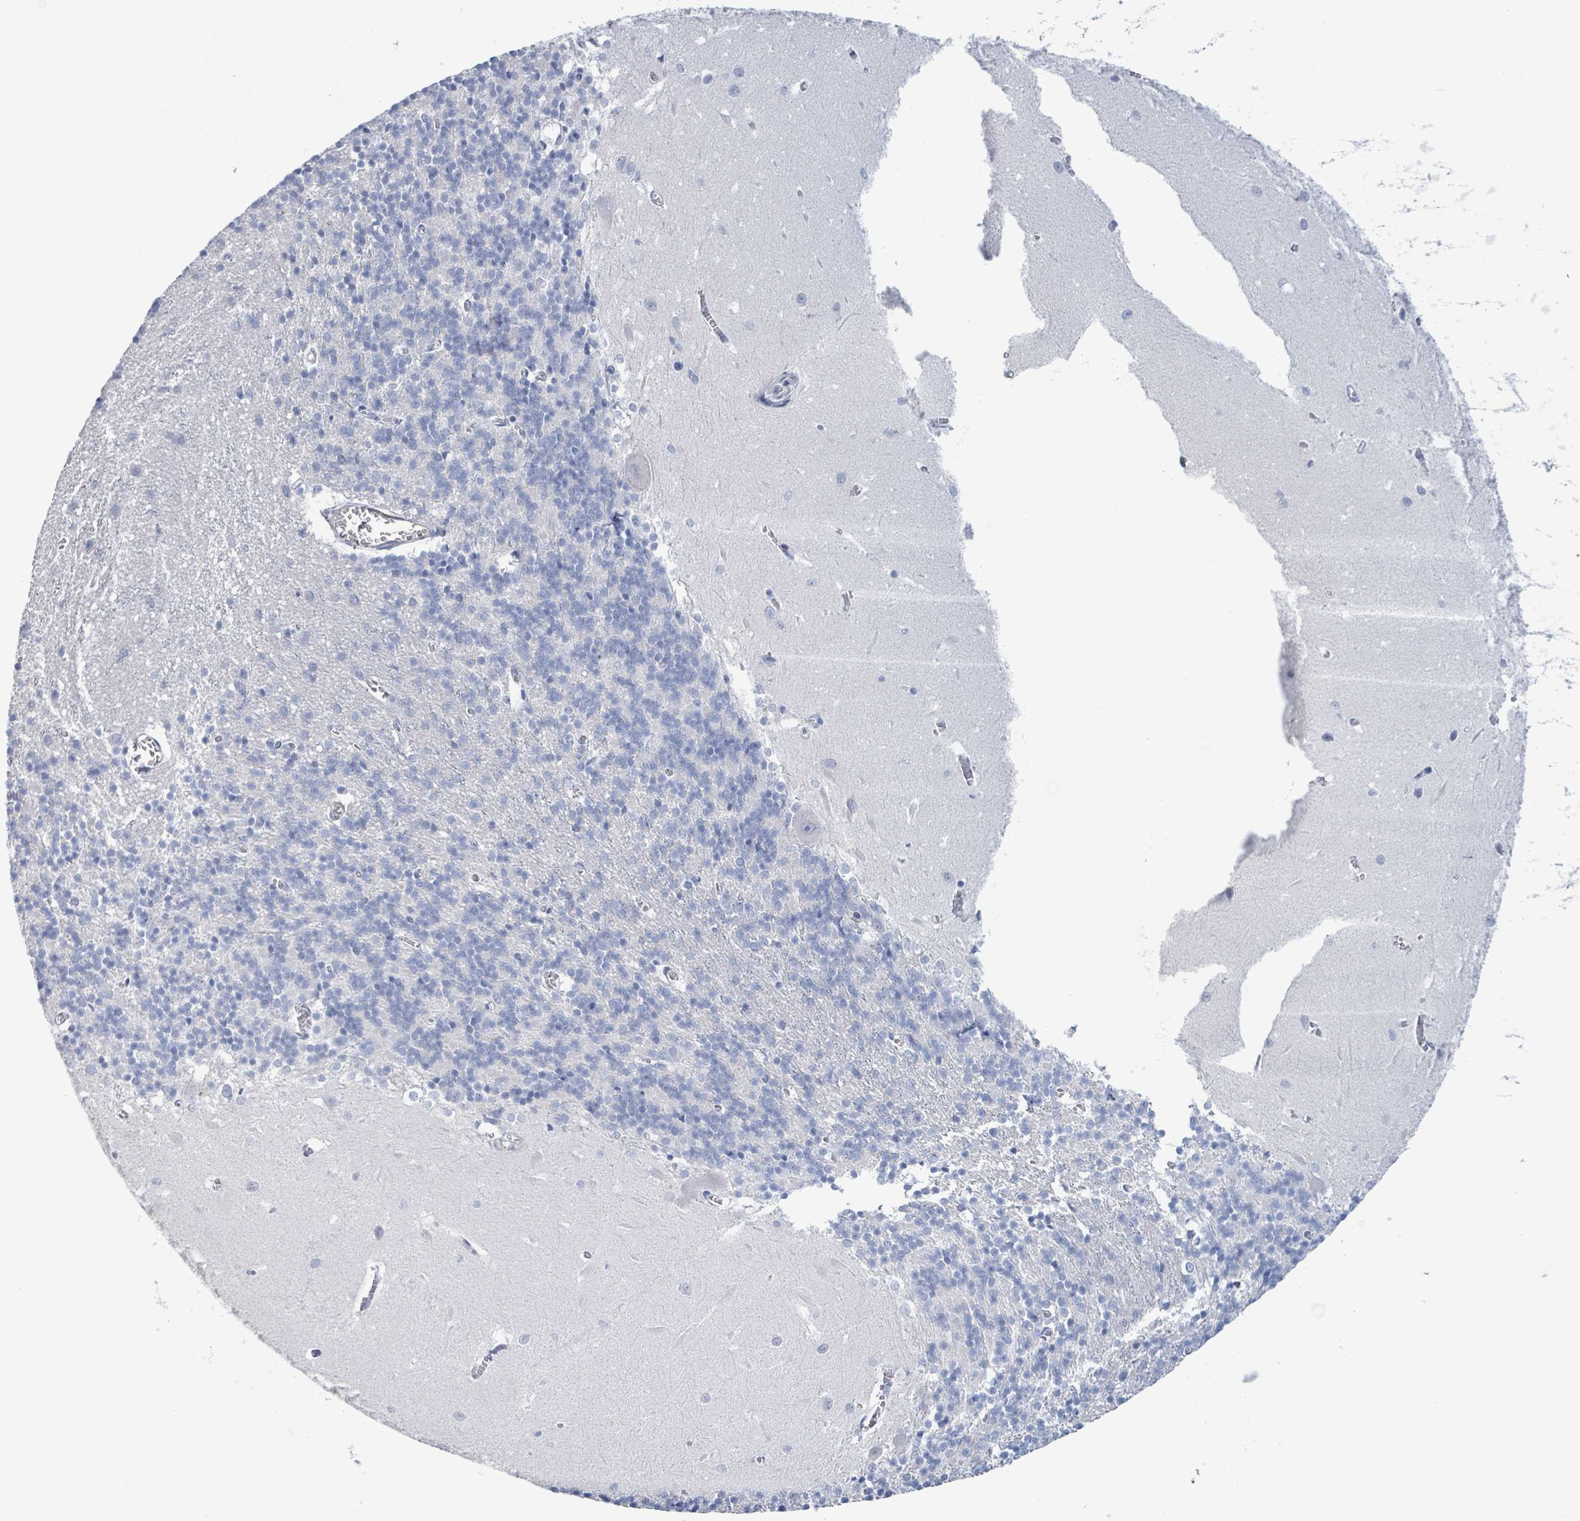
{"staining": {"intensity": "negative", "quantity": "none", "location": "none"}, "tissue": "cerebellum", "cell_type": "Cells in granular layer", "image_type": "normal", "snomed": [{"axis": "morphology", "description": "Normal tissue, NOS"}, {"axis": "topography", "description": "Cerebellum"}], "caption": "A histopathology image of cerebellum stained for a protein shows no brown staining in cells in granular layer.", "gene": "PKLR", "patient": {"sex": "male", "age": 37}}